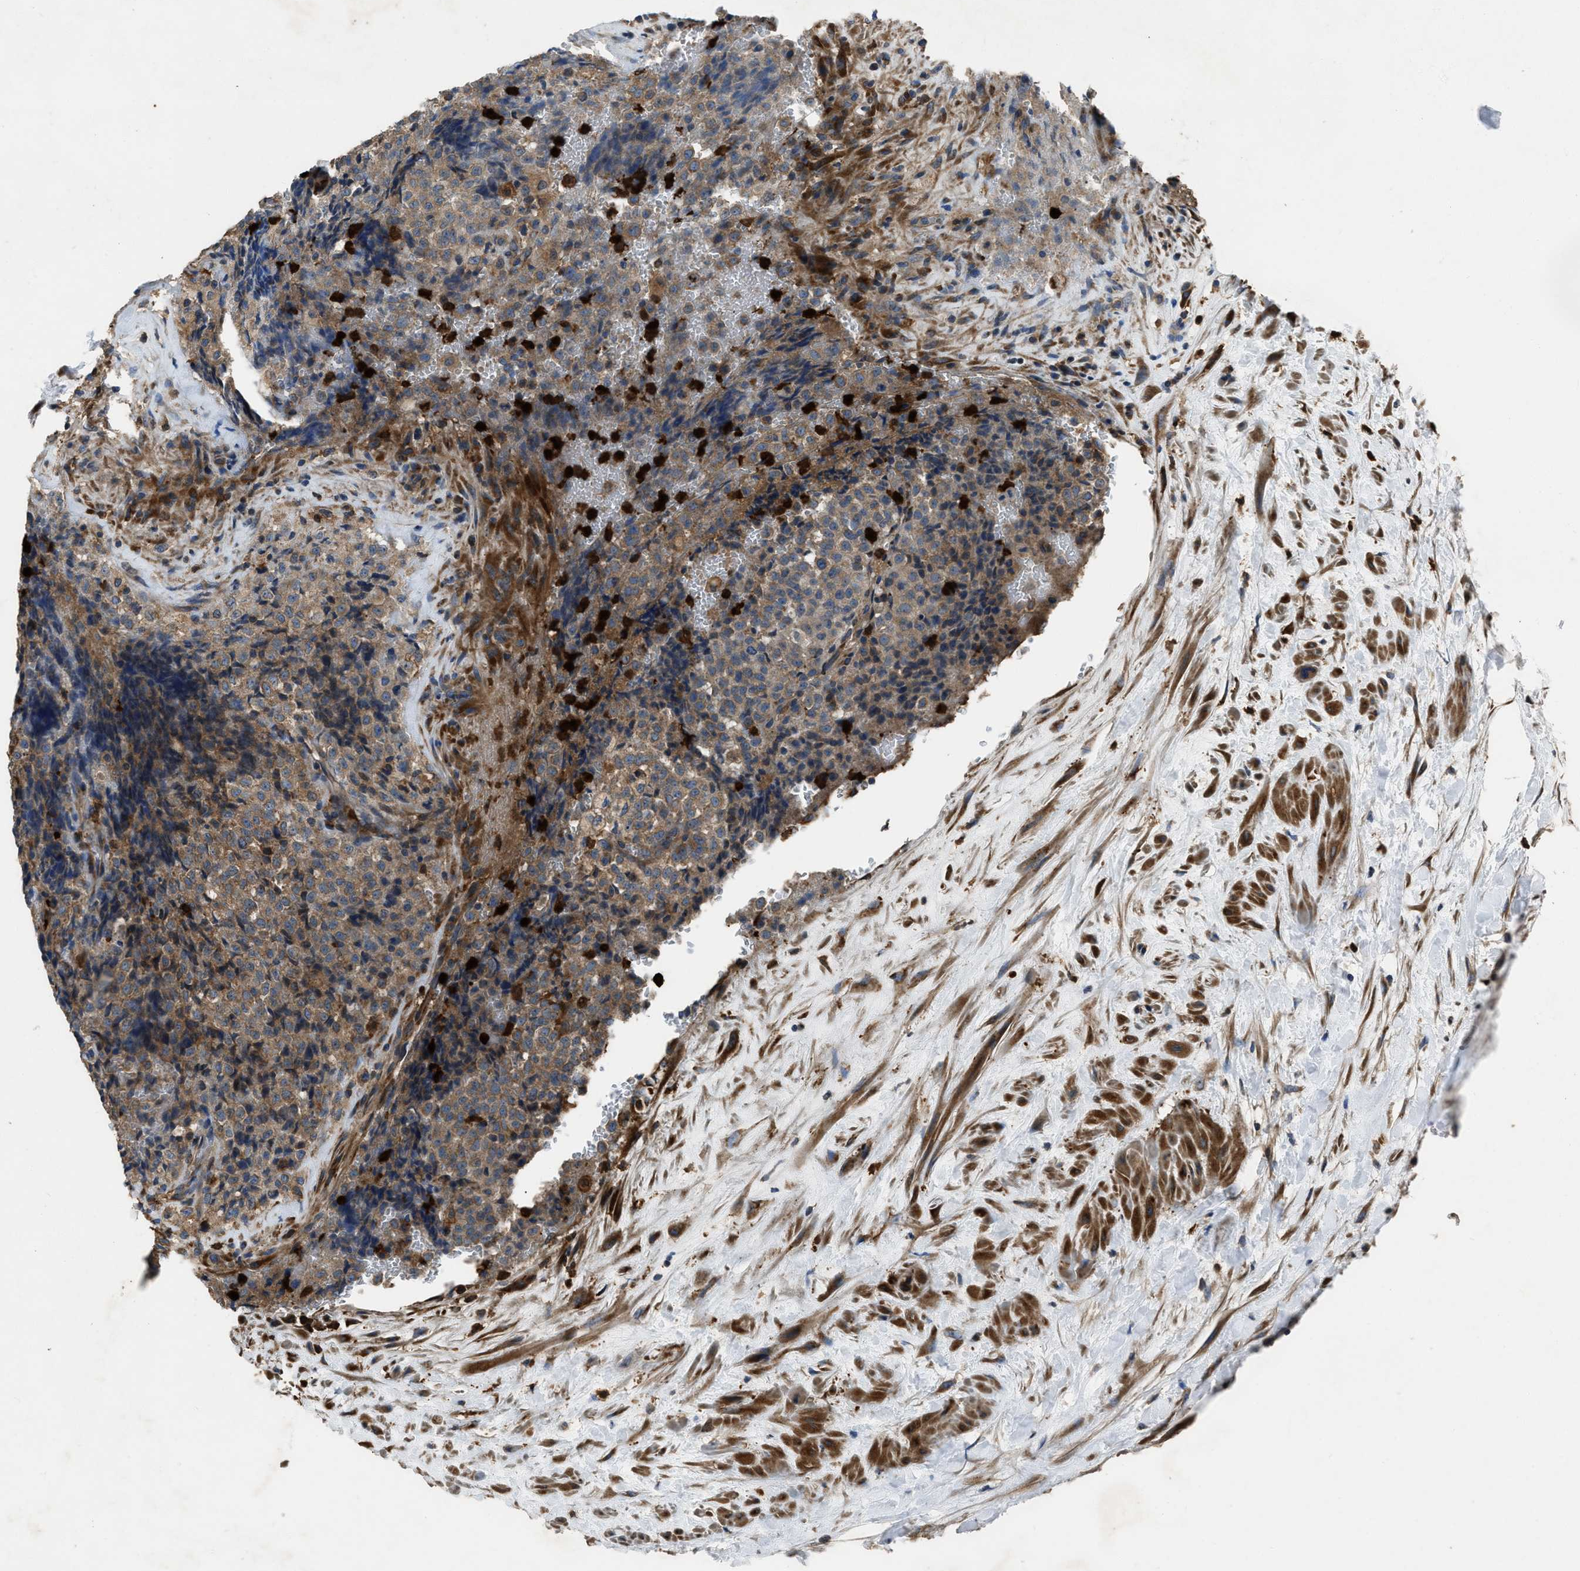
{"staining": {"intensity": "moderate", "quantity": ">75%", "location": "cytoplasmic/membranous"}, "tissue": "testis cancer", "cell_type": "Tumor cells", "image_type": "cancer", "snomed": [{"axis": "morphology", "description": "Seminoma, NOS"}, {"axis": "topography", "description": "Testis"}], "caption": "IHC image of testis seminoma stained for a protein (brown), which displays medium levels of moderate cytoplasmic/membranous expression in about >75% of tumor cells.", "gene": "ANGPT1", "patient": {"sex": "male", "age": 59}}